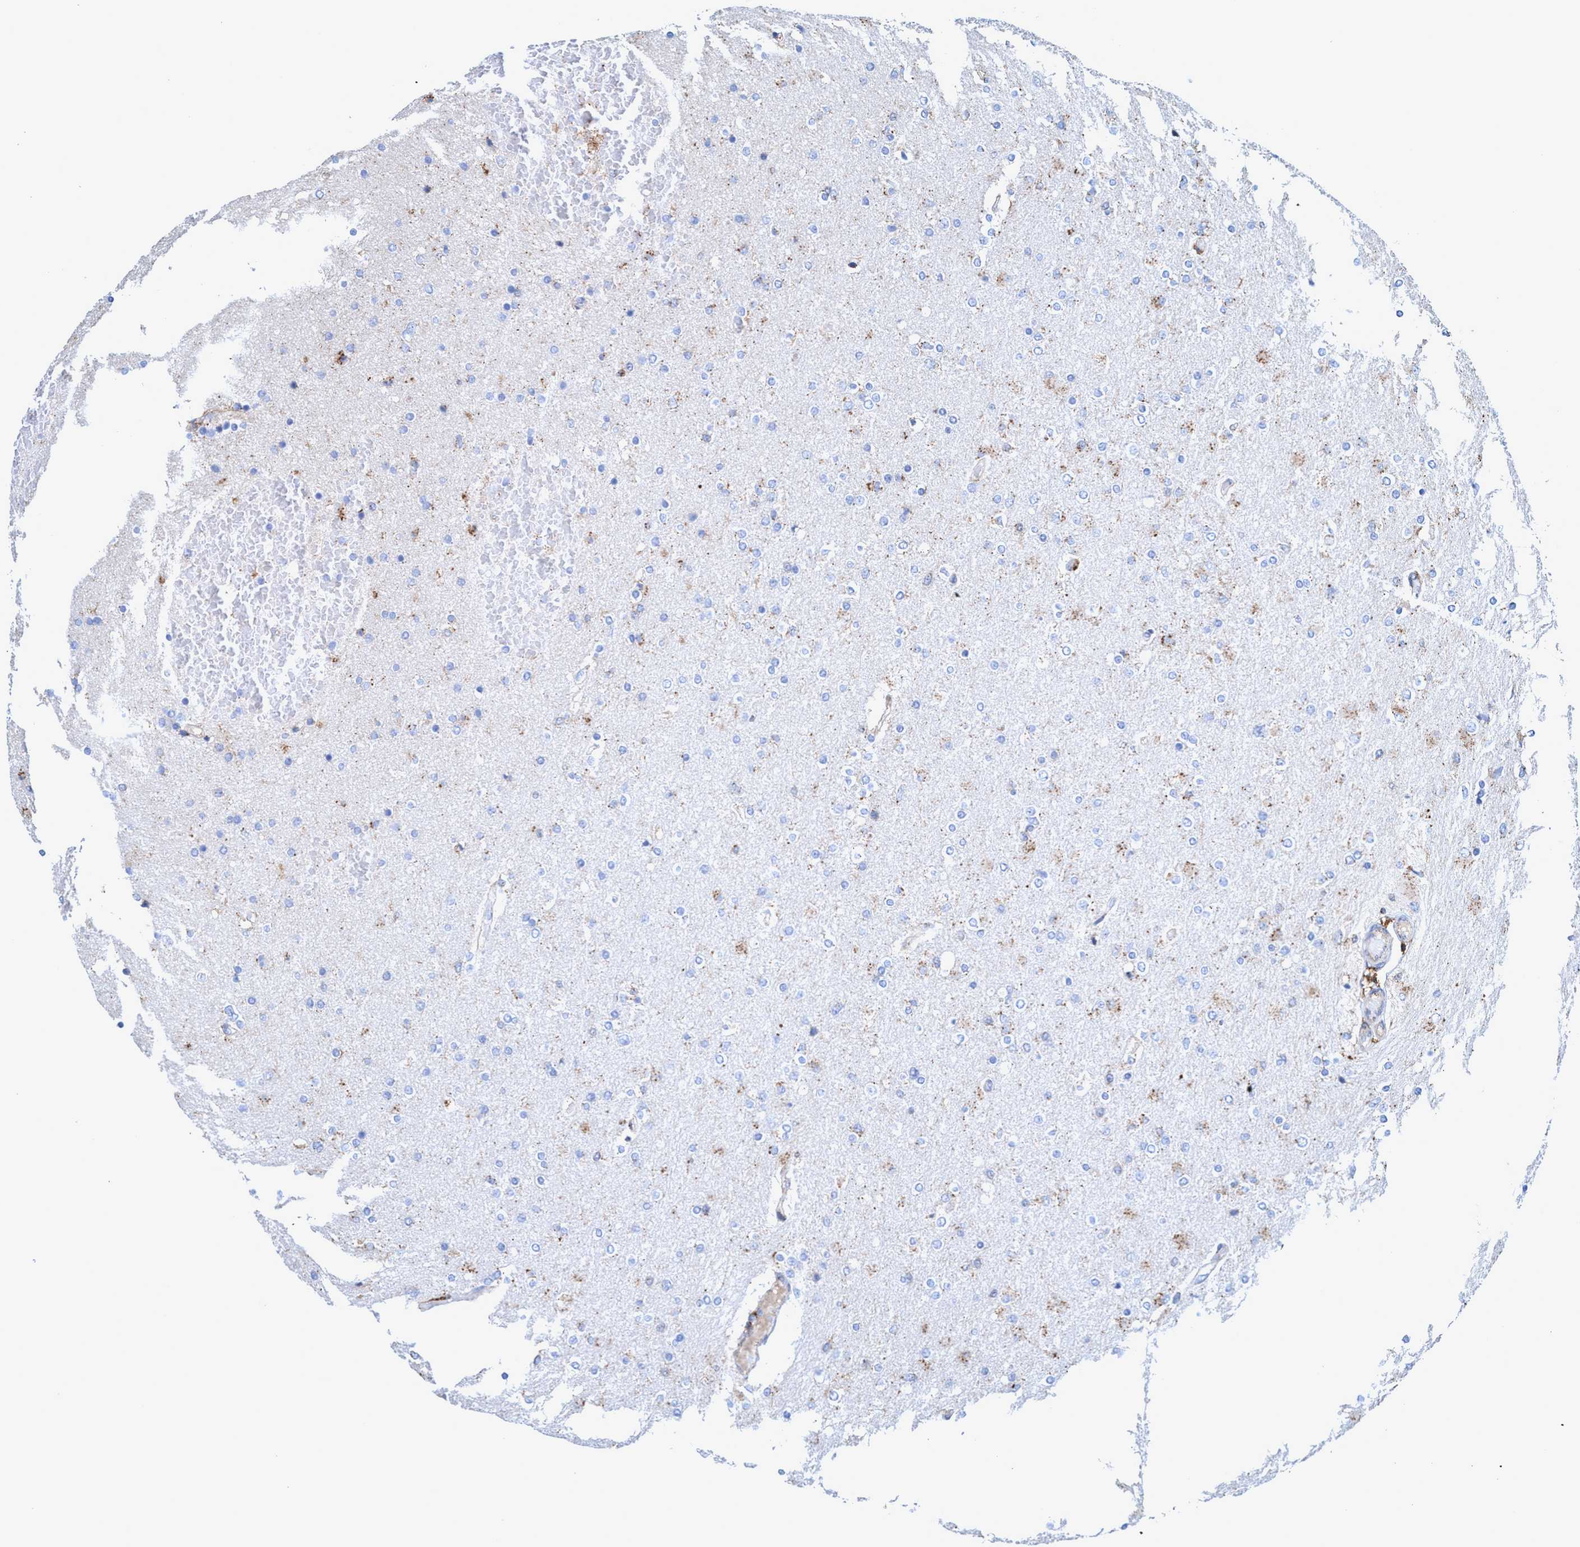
{"staining": {"intensity": "moderate", "quantity": "<25%", "location": "cytoplasmic/membranous"}, "tissue": "glioma", "cell_type": "Tumor cells", "image_type": "cancer", "snomed": [{"axis": "morphology", "description": "Glioma, malignant, High grade"}, {"axis": "topography", "description": "Cerebral cortex"}], "caption": "Glioma stained with IHC demonstrates moderate cytoplasmic/membranous expression in about <25% of tumor cells. The staining is performed using DAB (3,3'-diaminobenzidine) brown chromogen to label protein expression. The nuclei are counter-stained blue using hematoxylin.", "gene": "TRIM65", "patient": {"sex": "female", "age": 36}}